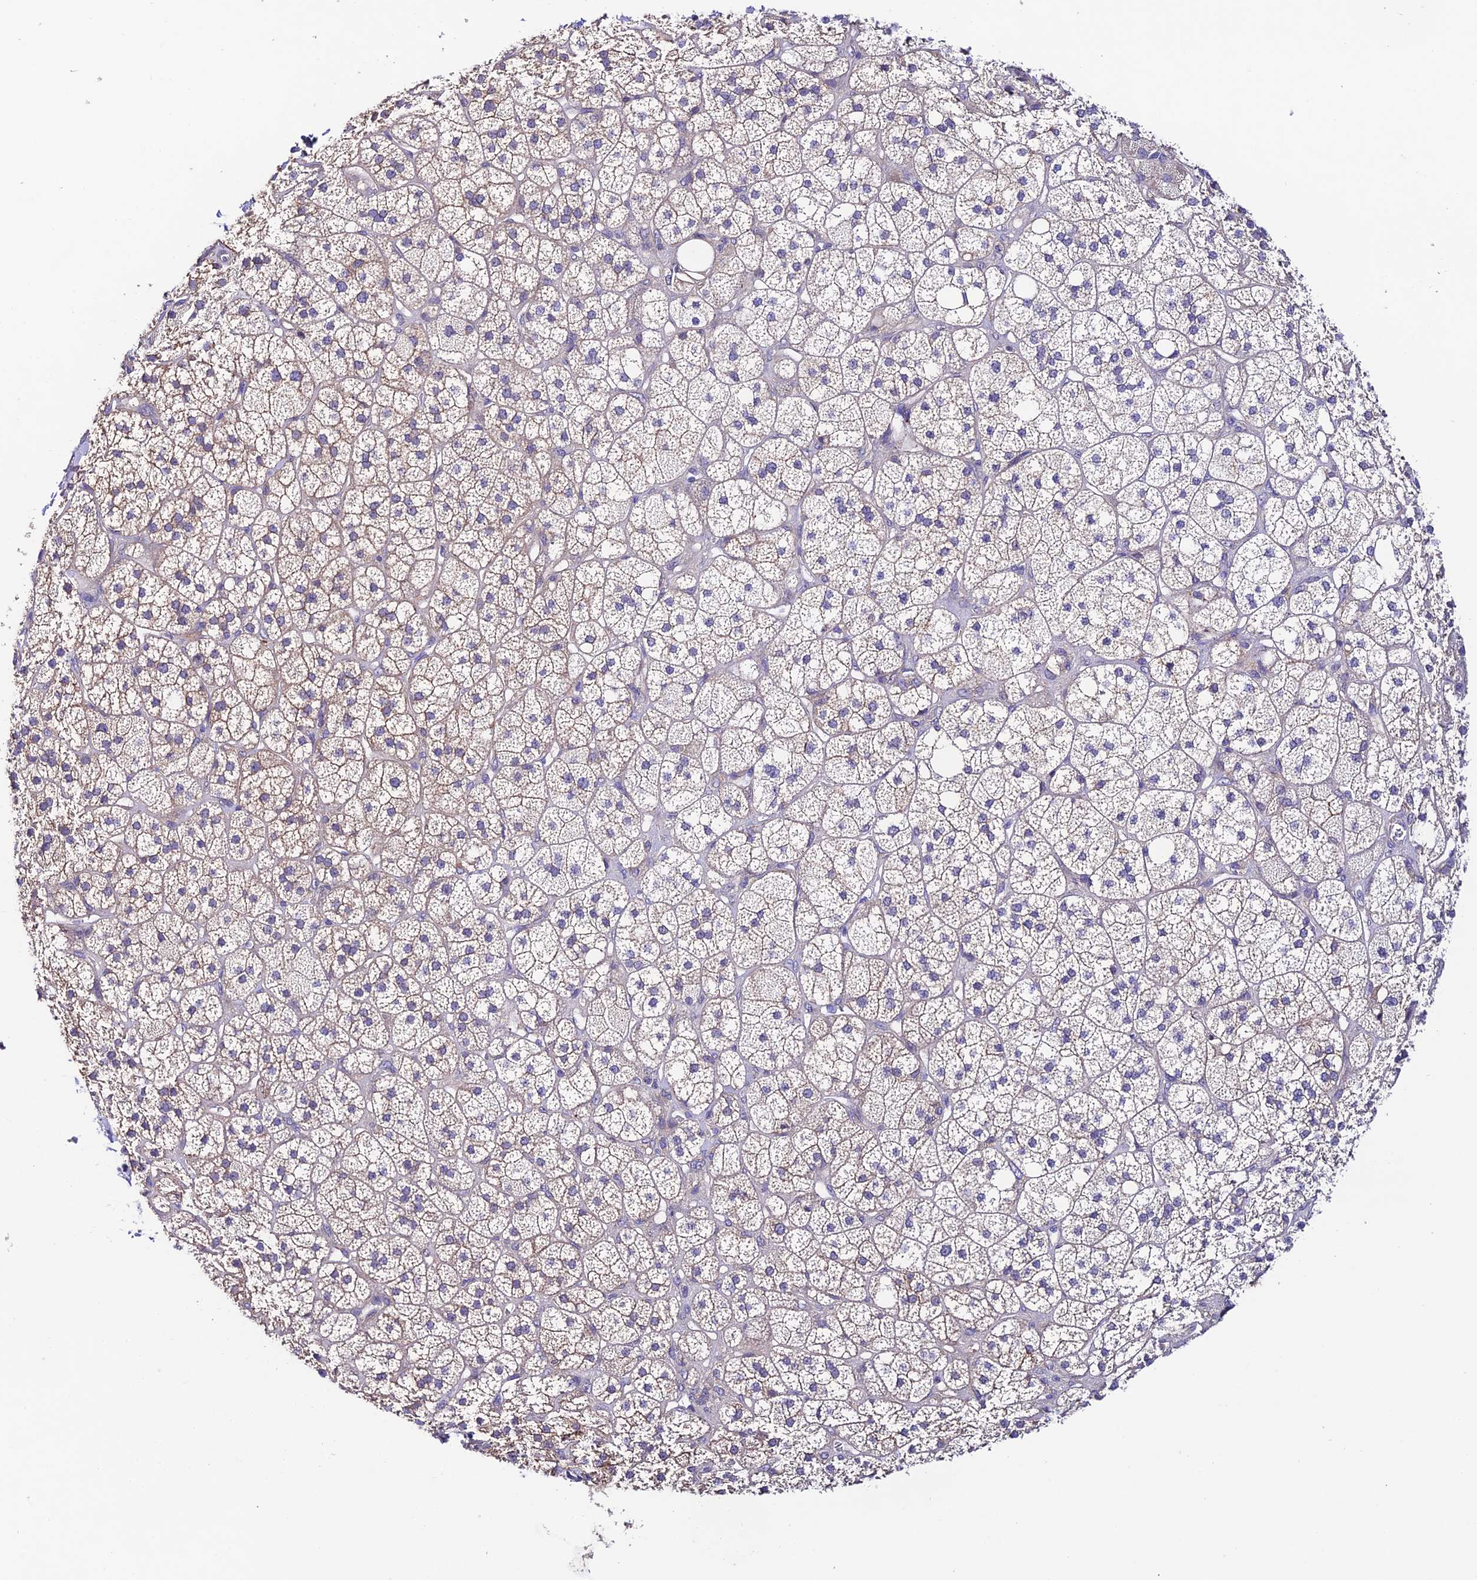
{"staining": {"intensity": "weak", "quantity": "<25%", "location": "cytoplasmic/membranous"}, "tissue": "adrenal gland", "cell_type": "Glandular cells", "image_type": "normal", "snomed": [{"axis": "morphology", "description": "Normal tissue, NOS"}, {"axis": "topography", "description": "Adrenal gland"}], "caption": "Adrenal gland was stained to show a protein in brown. There is no significant expression in glandular cells. (DAB IHC, high magnification).", "gene": "BRME1", "patient": {"sex": "male", "age": 61}}